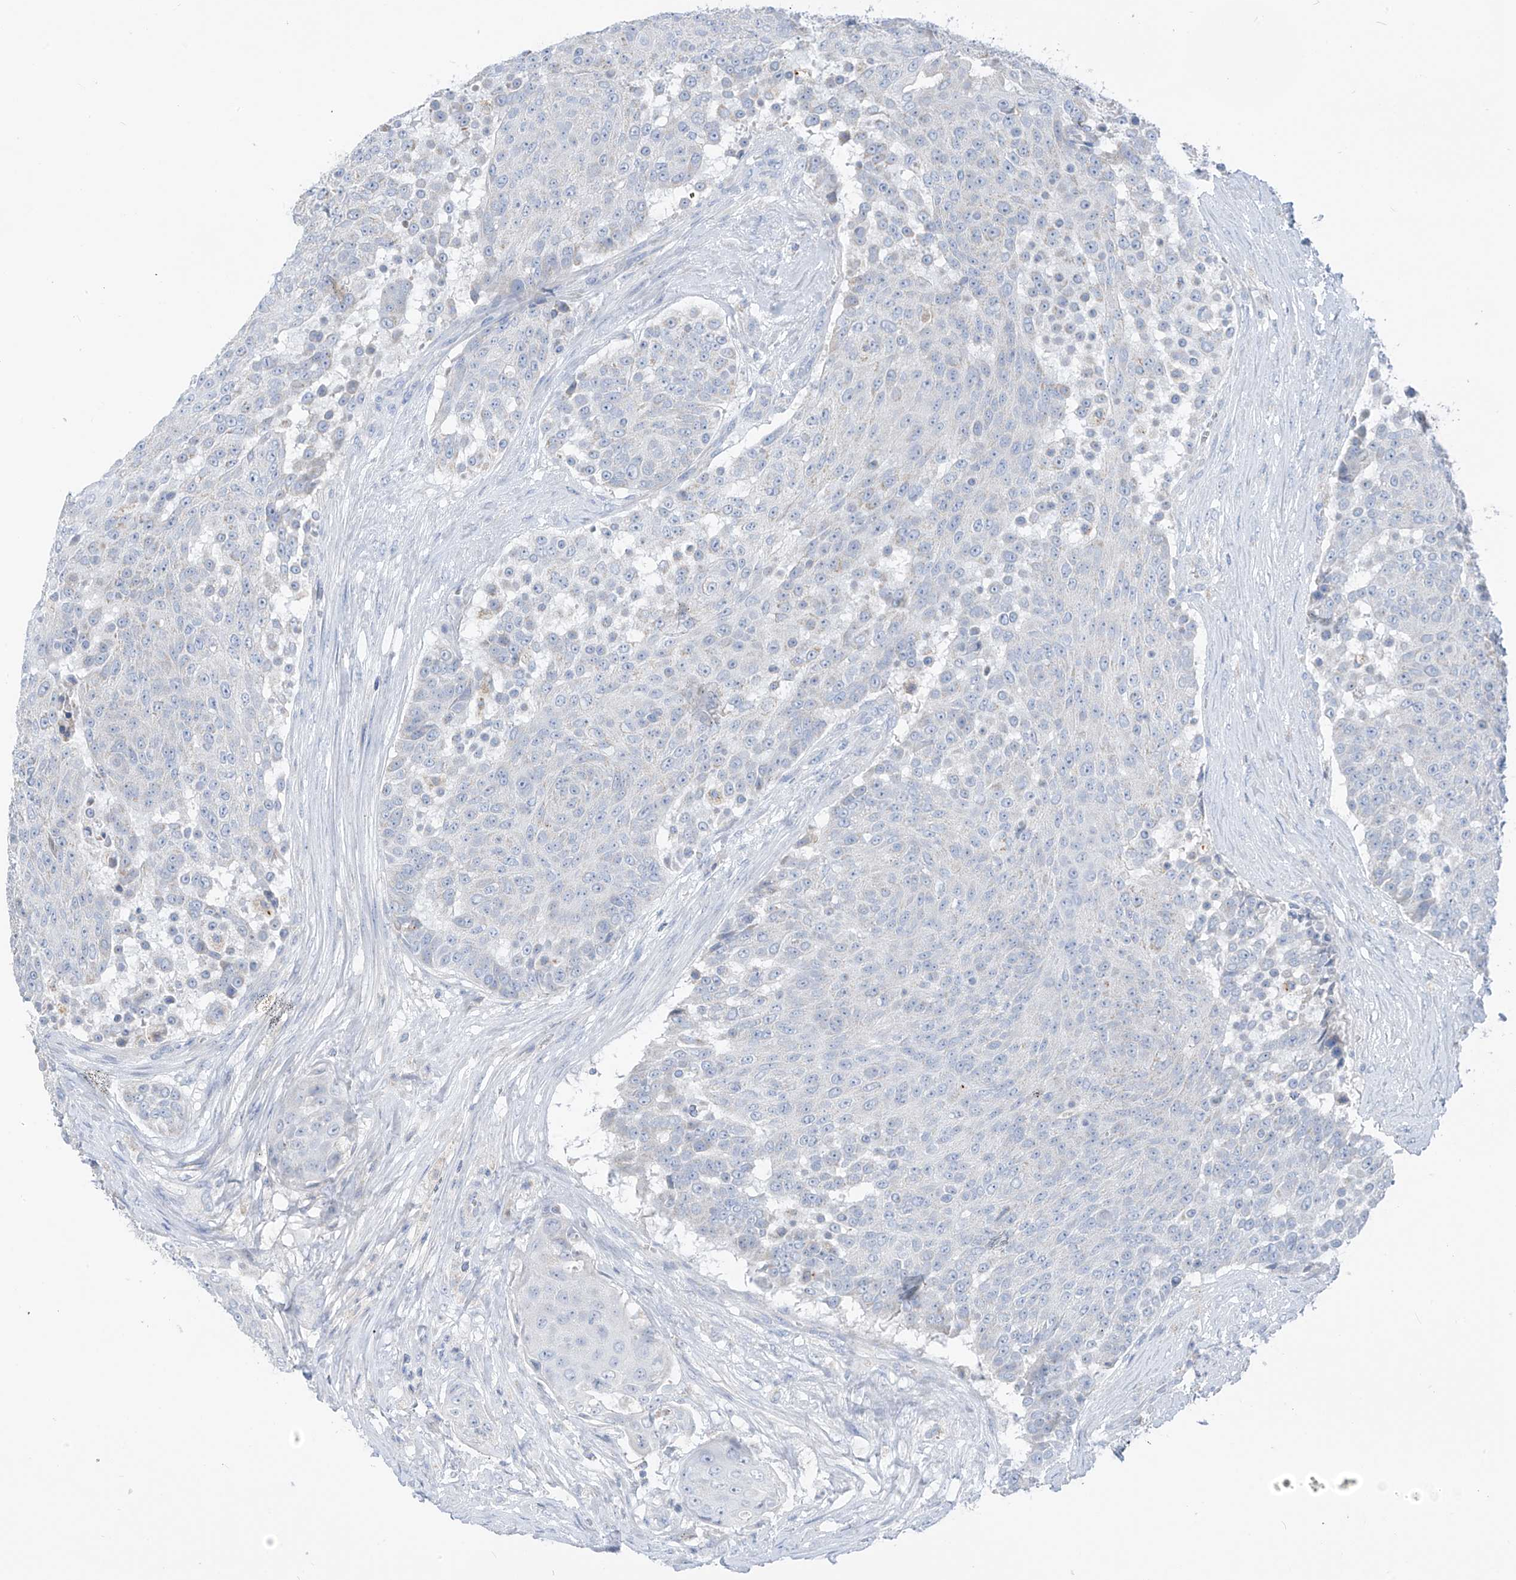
{"staining": {"intensity": "negative", "quantity": "none", "location": "none"}, "tissue": "urothelial cancer", "cell_type": "Tumor cells", "image_type": "cancer", "snomed": [{"axis": "morphology", "description": "Urothelial carcinoma, High grade"}, {"axis": "topography", "description": "Urinary bladder"}], "caption": "Immunohistochemistry of high-grade urothelial carcinoma shows no expression in tumor cells.", "gene": "ZNF404", "patient": {"sex": "female", "age": 63}}